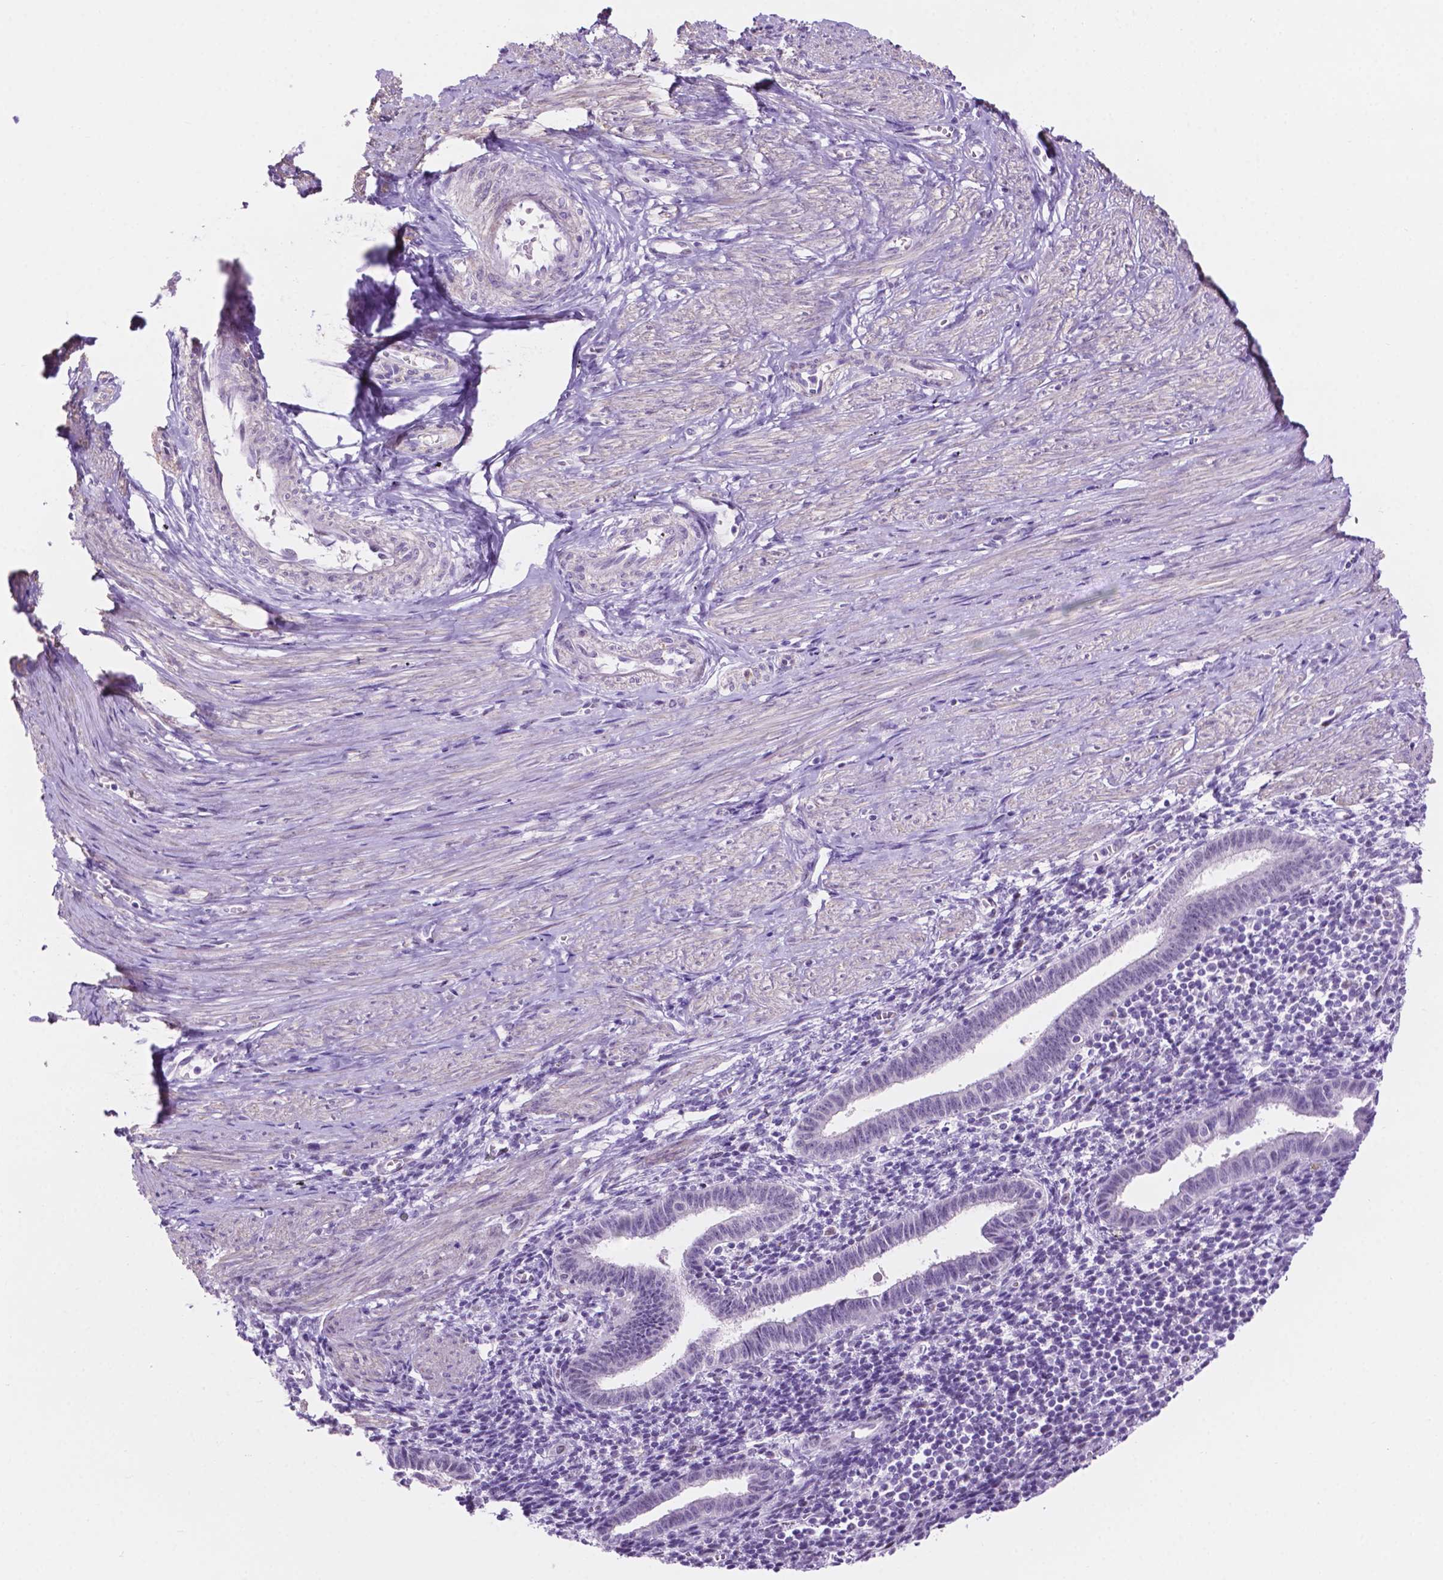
{"staining": {"intensity": "negative", "quantity": "none", "location": "none"}, "tissue": "endometrium", "cell_type": "Cells in endometrial stroma", "image_type": "normal", "snomed": [{"axis": "morphology", "description": "Normal tissue, NOS"}, {"axis": "topography", "description": "Endometrium"}], "caption": "IHC photomicrograph of normal endometrium: human endometrium stained with DAB demonstrates no significant protein expression in cells in endometrial stroma.", "gene": "ACY3", "patient": {"sex": "female", "age": 37}}